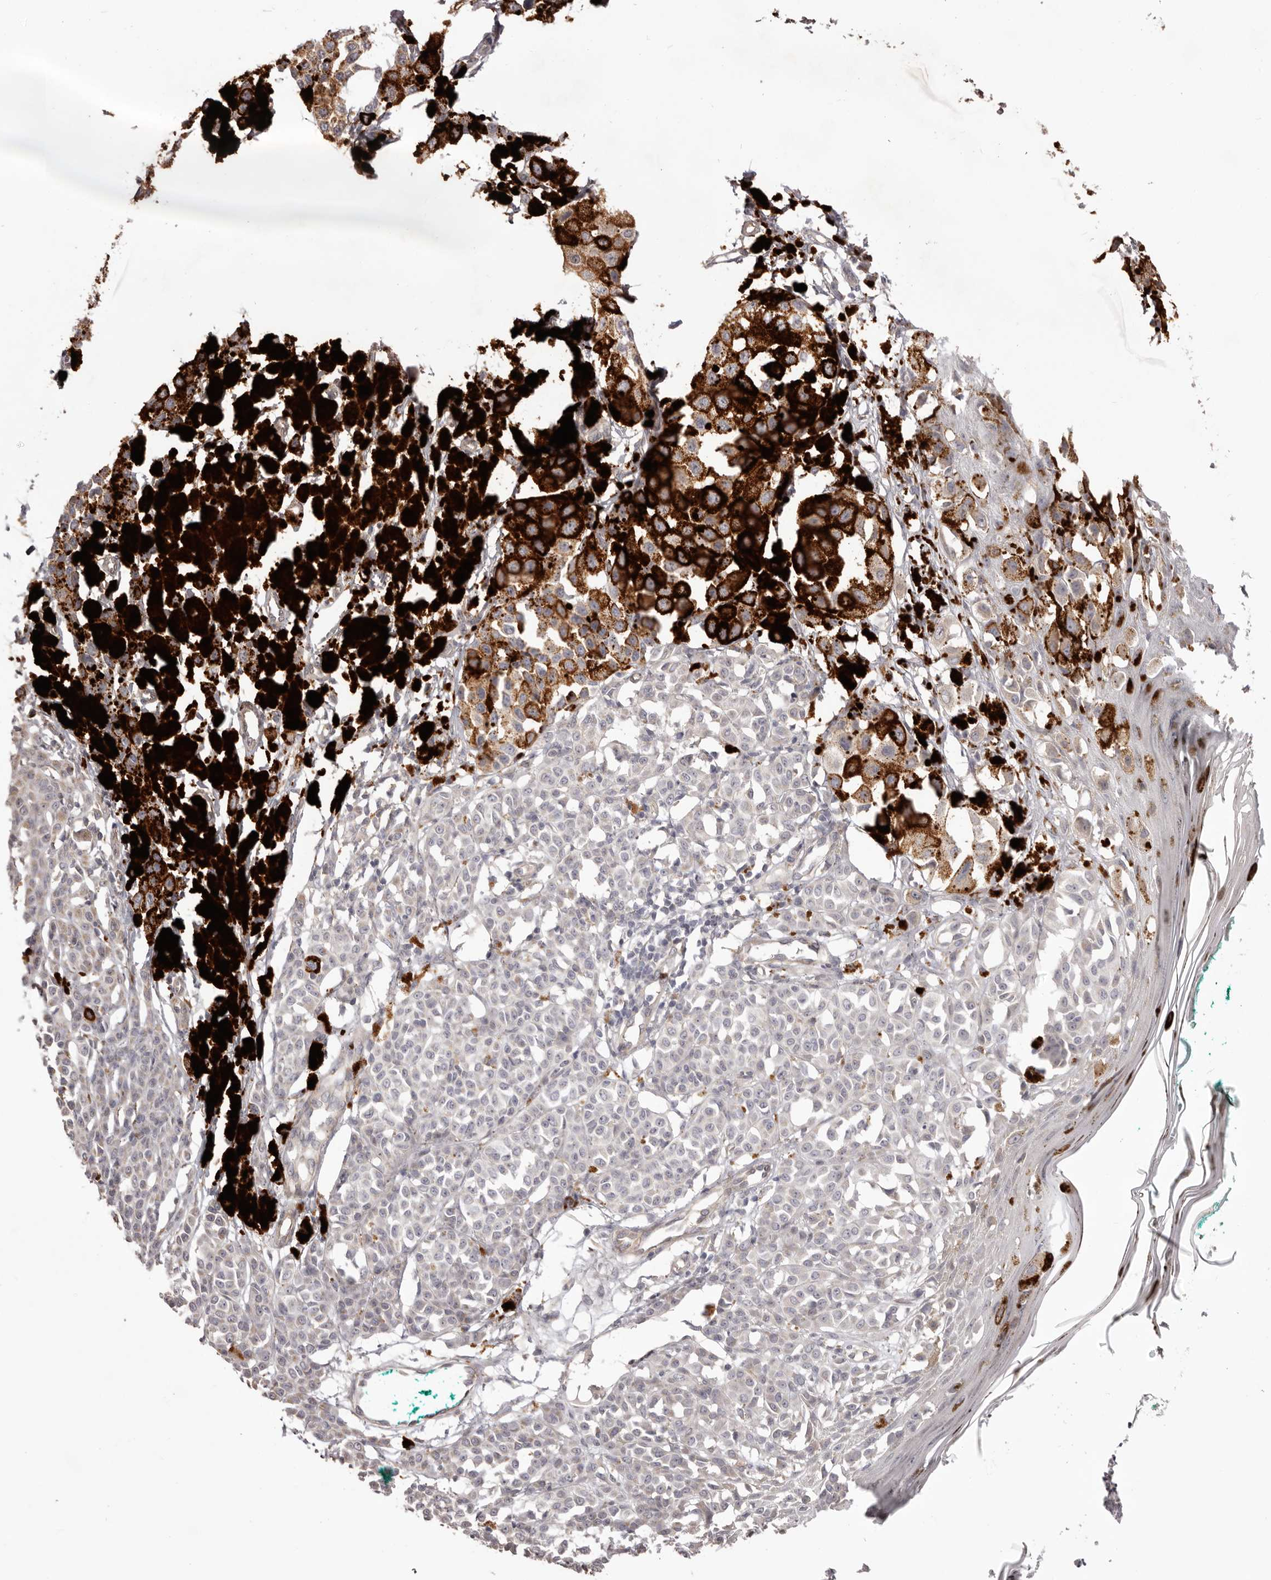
{"staining": {"intensity": "negative", "quantity": "none", "location": "none"}, "tissue": "melanoma", "cell_type": "Tumor cells", "image_type": "cancer", "snomed": [{"axis": "morphology", "description": "Malignant melanoma, NOS"}, {"axis": "topography", "description": "Skin of leg"}], "caption": "Tumor cells are negative for brown protein staining in malignant melanoma.", "gene": "HRH1", "patient": {"sex": "female", "age": 72}}